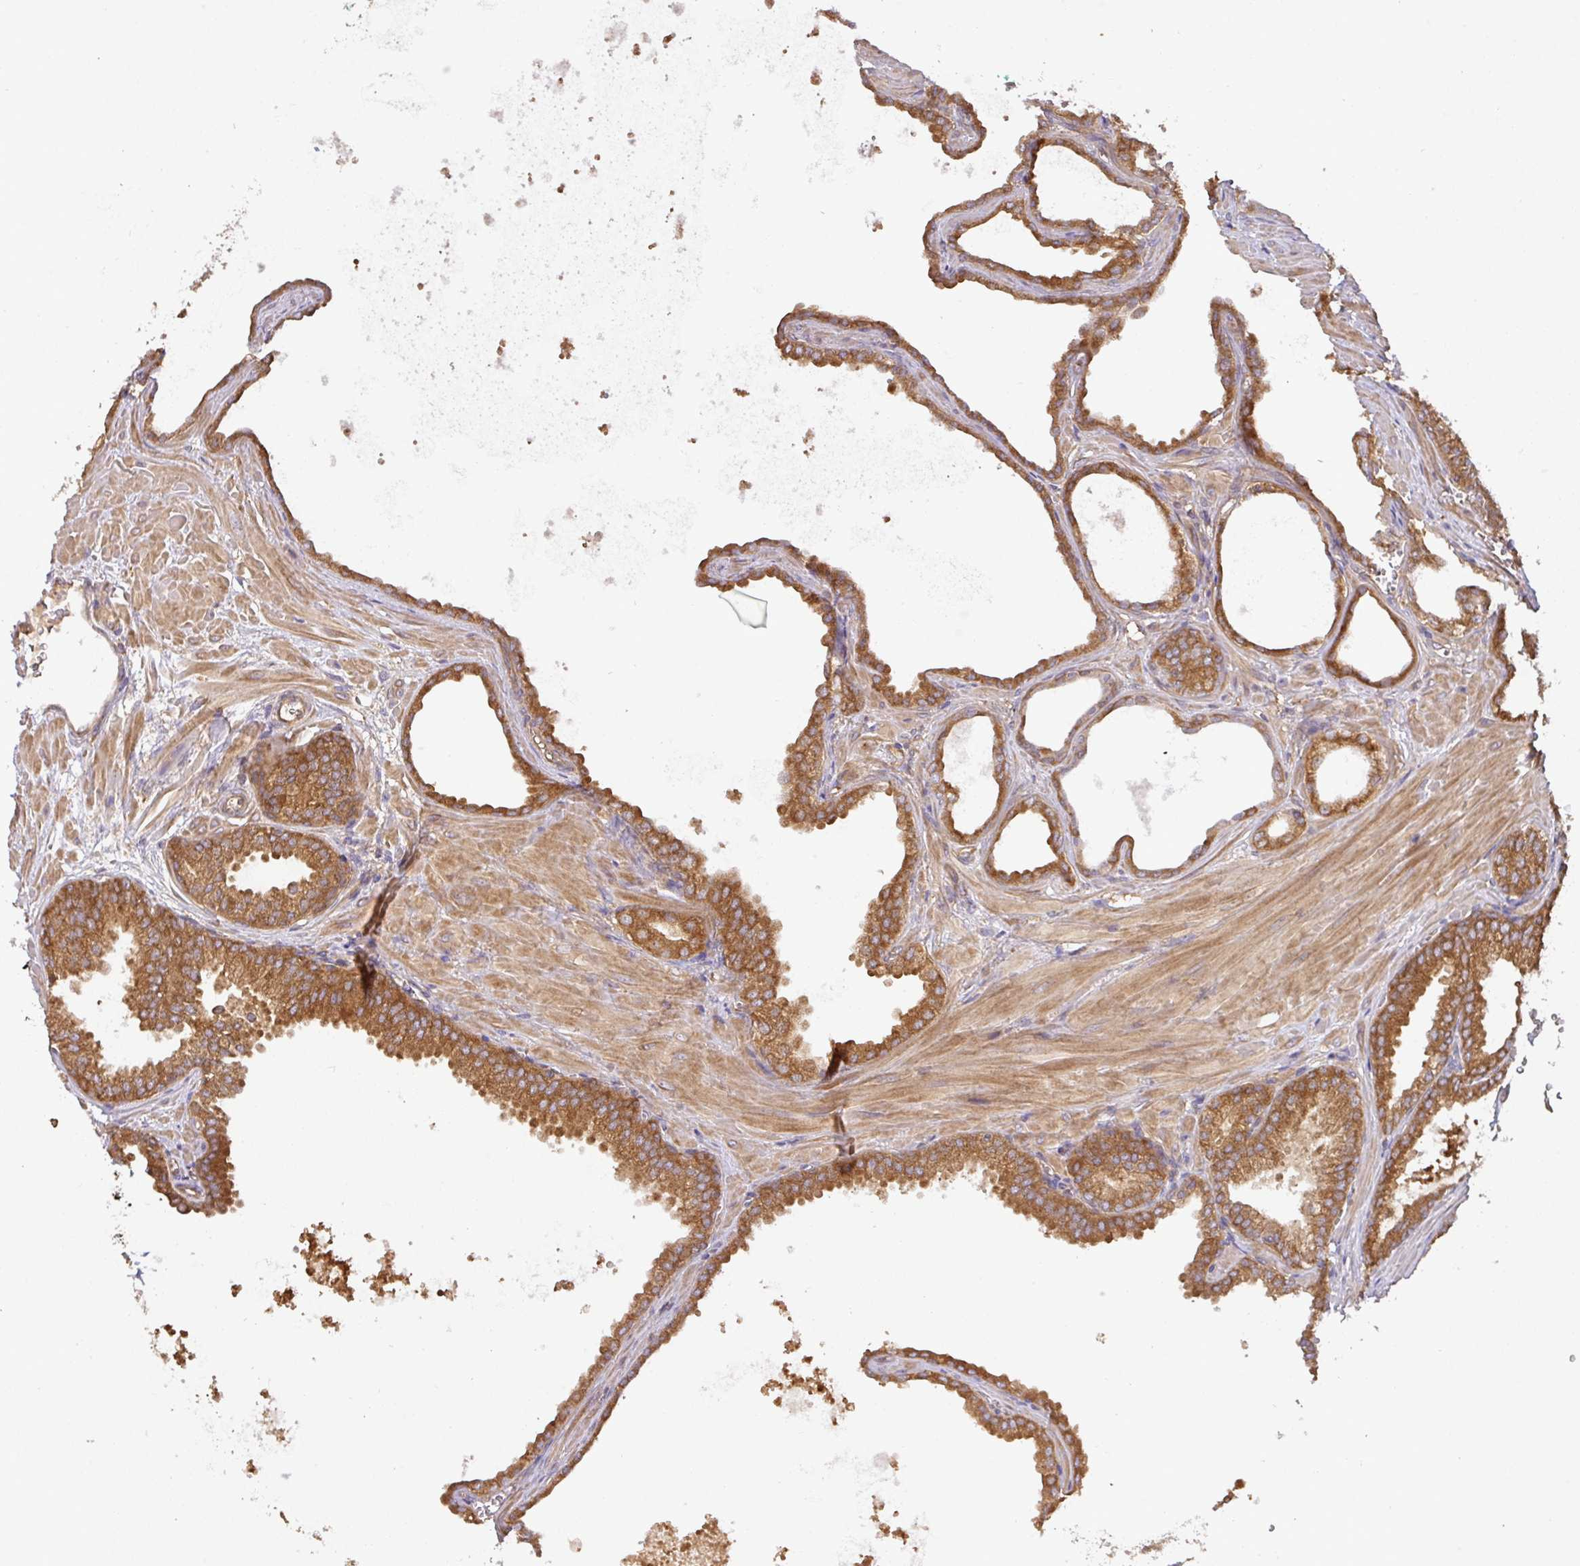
{"staining": {"intensity": "strong", "quantity": ">75%", "location": "cytoplasmic/membranous"}, "tissue": "prostate cancer", "cell_type": "Tumor cells", "image_type": "cancer", "snomed": [{"axis": "morphology", "description": "Adenocarcinoma, Low grade"}, {"axis": "topography", "description": "Prostate"}], "caption": "A high-resolution histopathology image shows immunohistochemistry staining of prostate low-grade adenocarcinoma, which exhibits strong cytoplasmic/membranous positivity in about >75% of tumor cells. (DAB (3,3'-diaminobenzidine) IHC, brown staining for protein, blue staining for nuclei).", "gene": "GSPT1", "patient": {"sex": "male", "age": 67}}